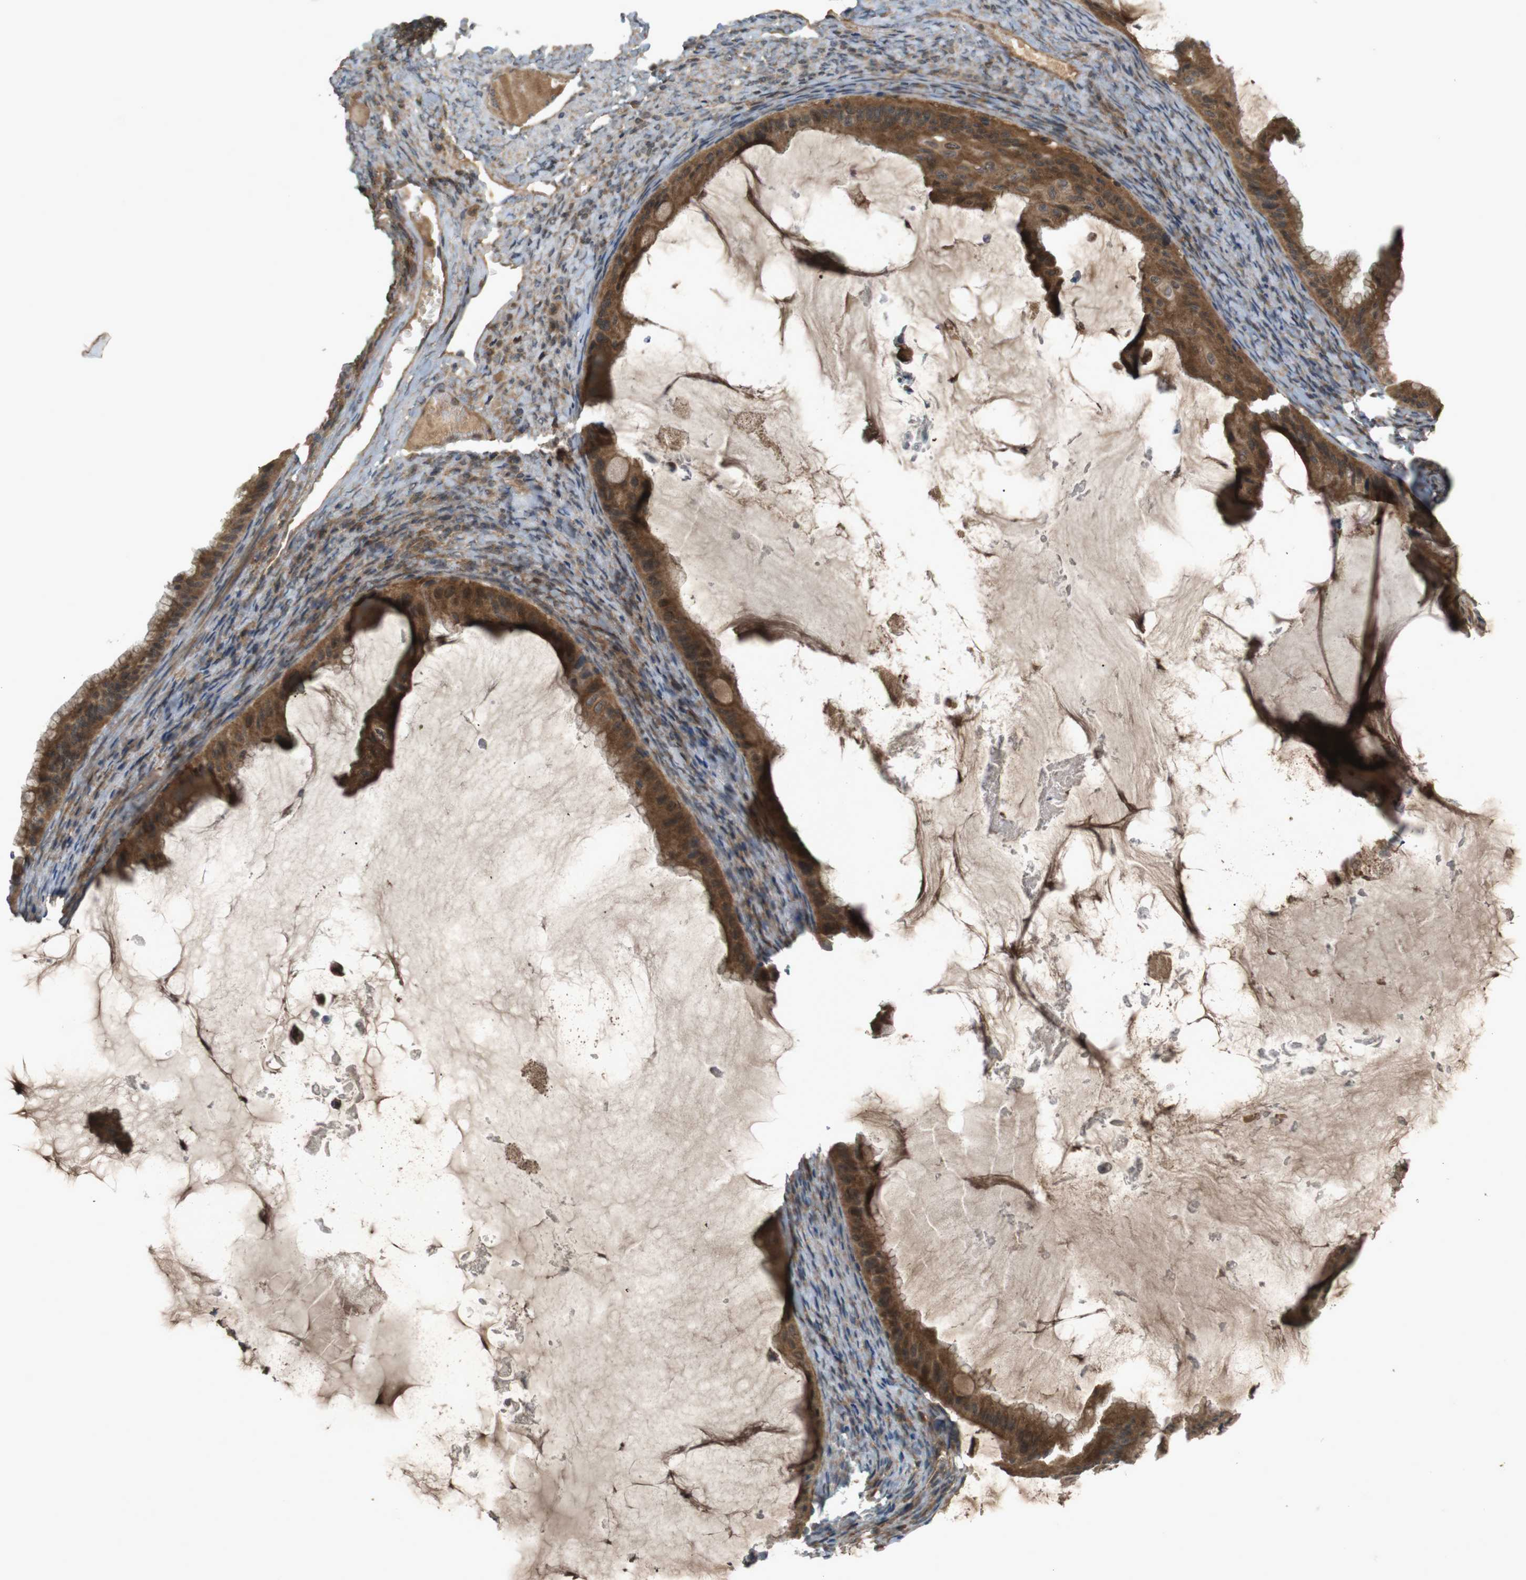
{"staining": {"intensity": "moderate", "quantity": ">75%", "location": "cytoplasmic/membranous"}, "tissue": "ovarian cancer", "cell_type": "Tumor cells", "image_type": "cancer", "snomed": [{"axis": "morphology", "description": "Cystadenocarcinoma, mucinous, NOS"}, {"axis": "topography", "description": "Ovary"}], "caption": "The immunohistochemical stain labels moderate cytoplasmic/membranous expression in tumor cells of ovarian cancer (mucinous cystadenocarcinoma) tissue.", "gene": "NFKBIE", "patient": {"sex": "female", "age": 61}}